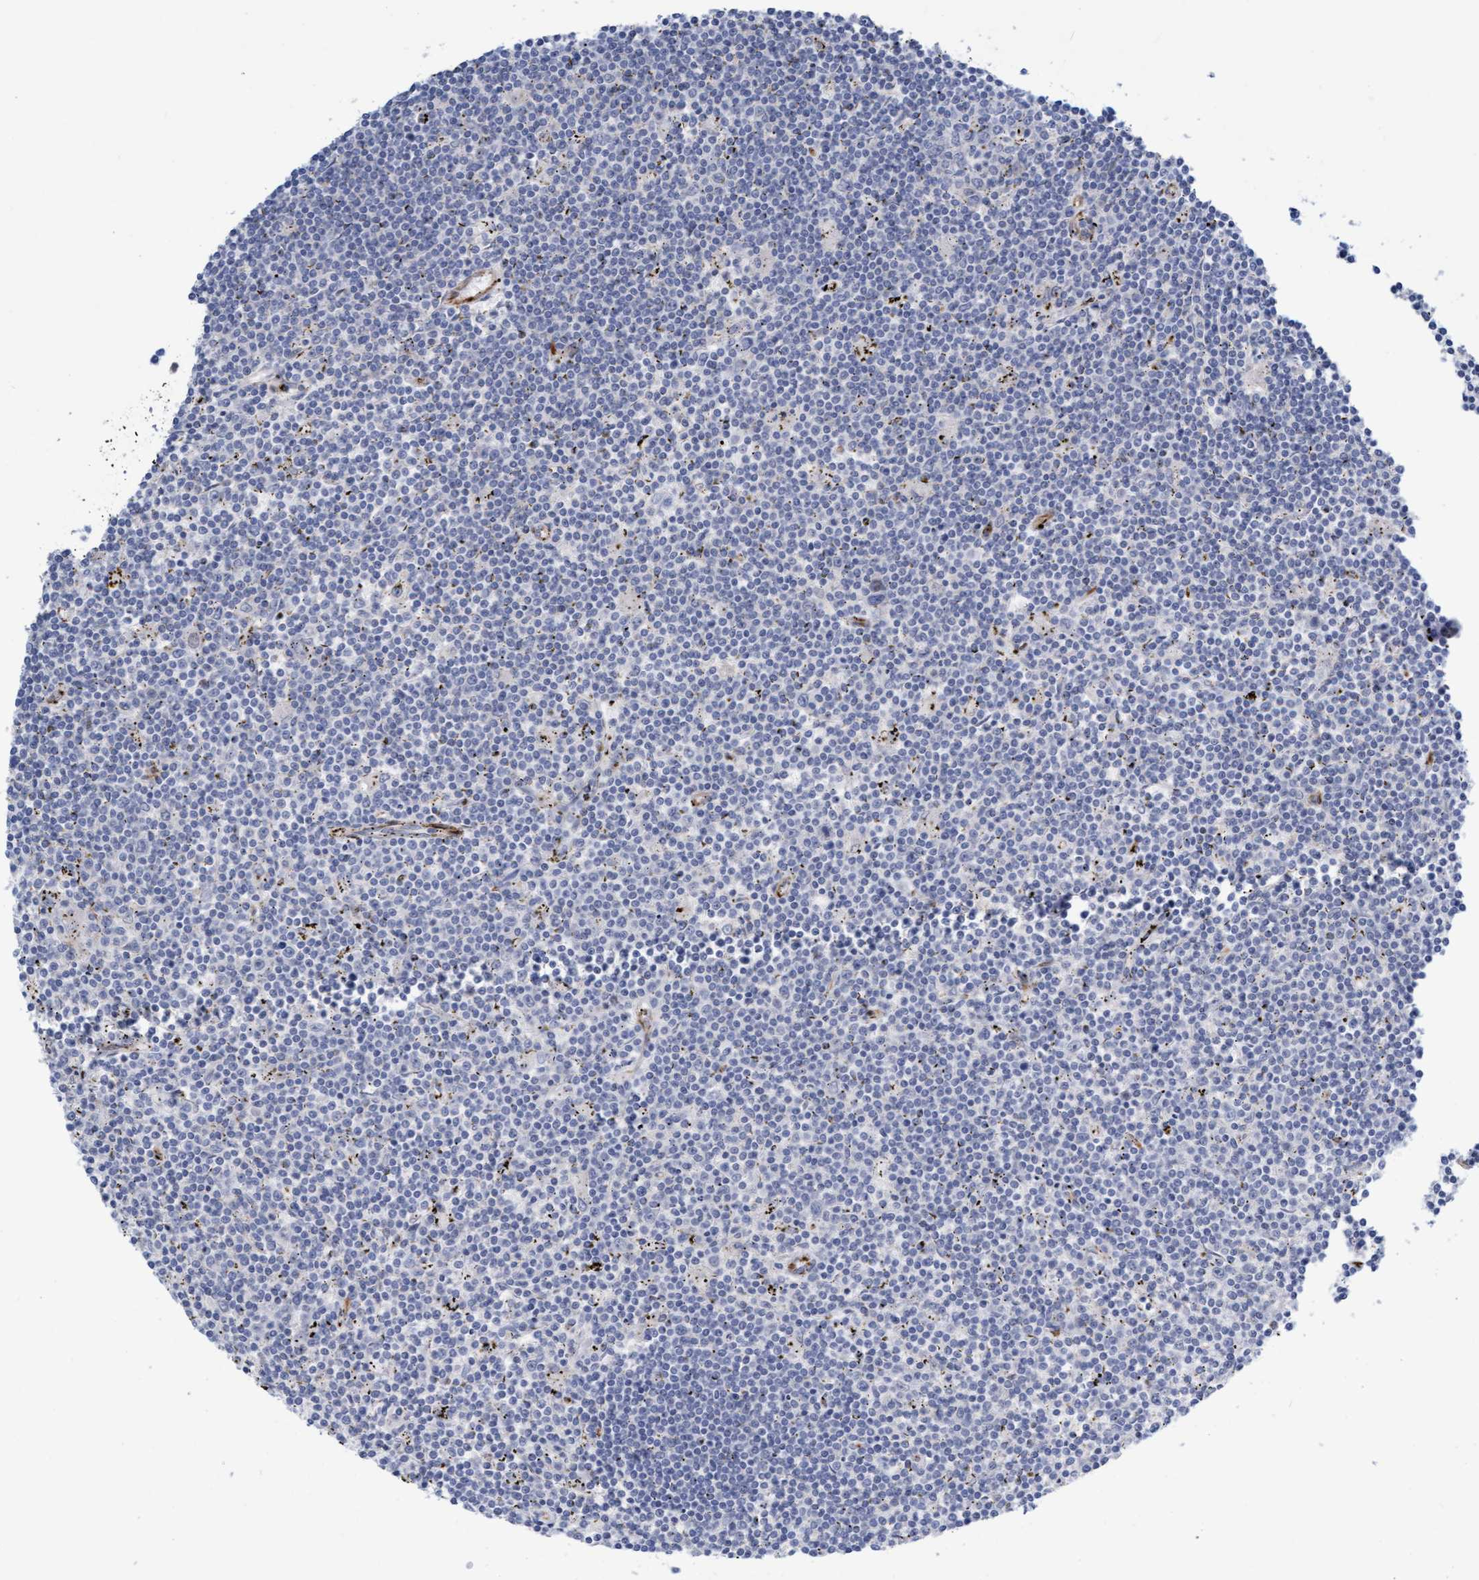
{"staining": {"intensity": "negative", "quantity": "none", "location": "none"}, "tissue": "lymphoma", "cell_type": "Tumor cells", "image_type": "cancer", "snomed": [{"axis": "morphology", "description": "Malignant lymphoma, non-Hodgkin's type, Low grade"}, {"axis": "topography", "description": "Spleen"}], "caption": "DAB immunohistochemical staining of human lymphoma demonstrates no significant positivity in tumor cells.", "gene": "POLG2", "patient": {"sex": "male", "age": 76}}